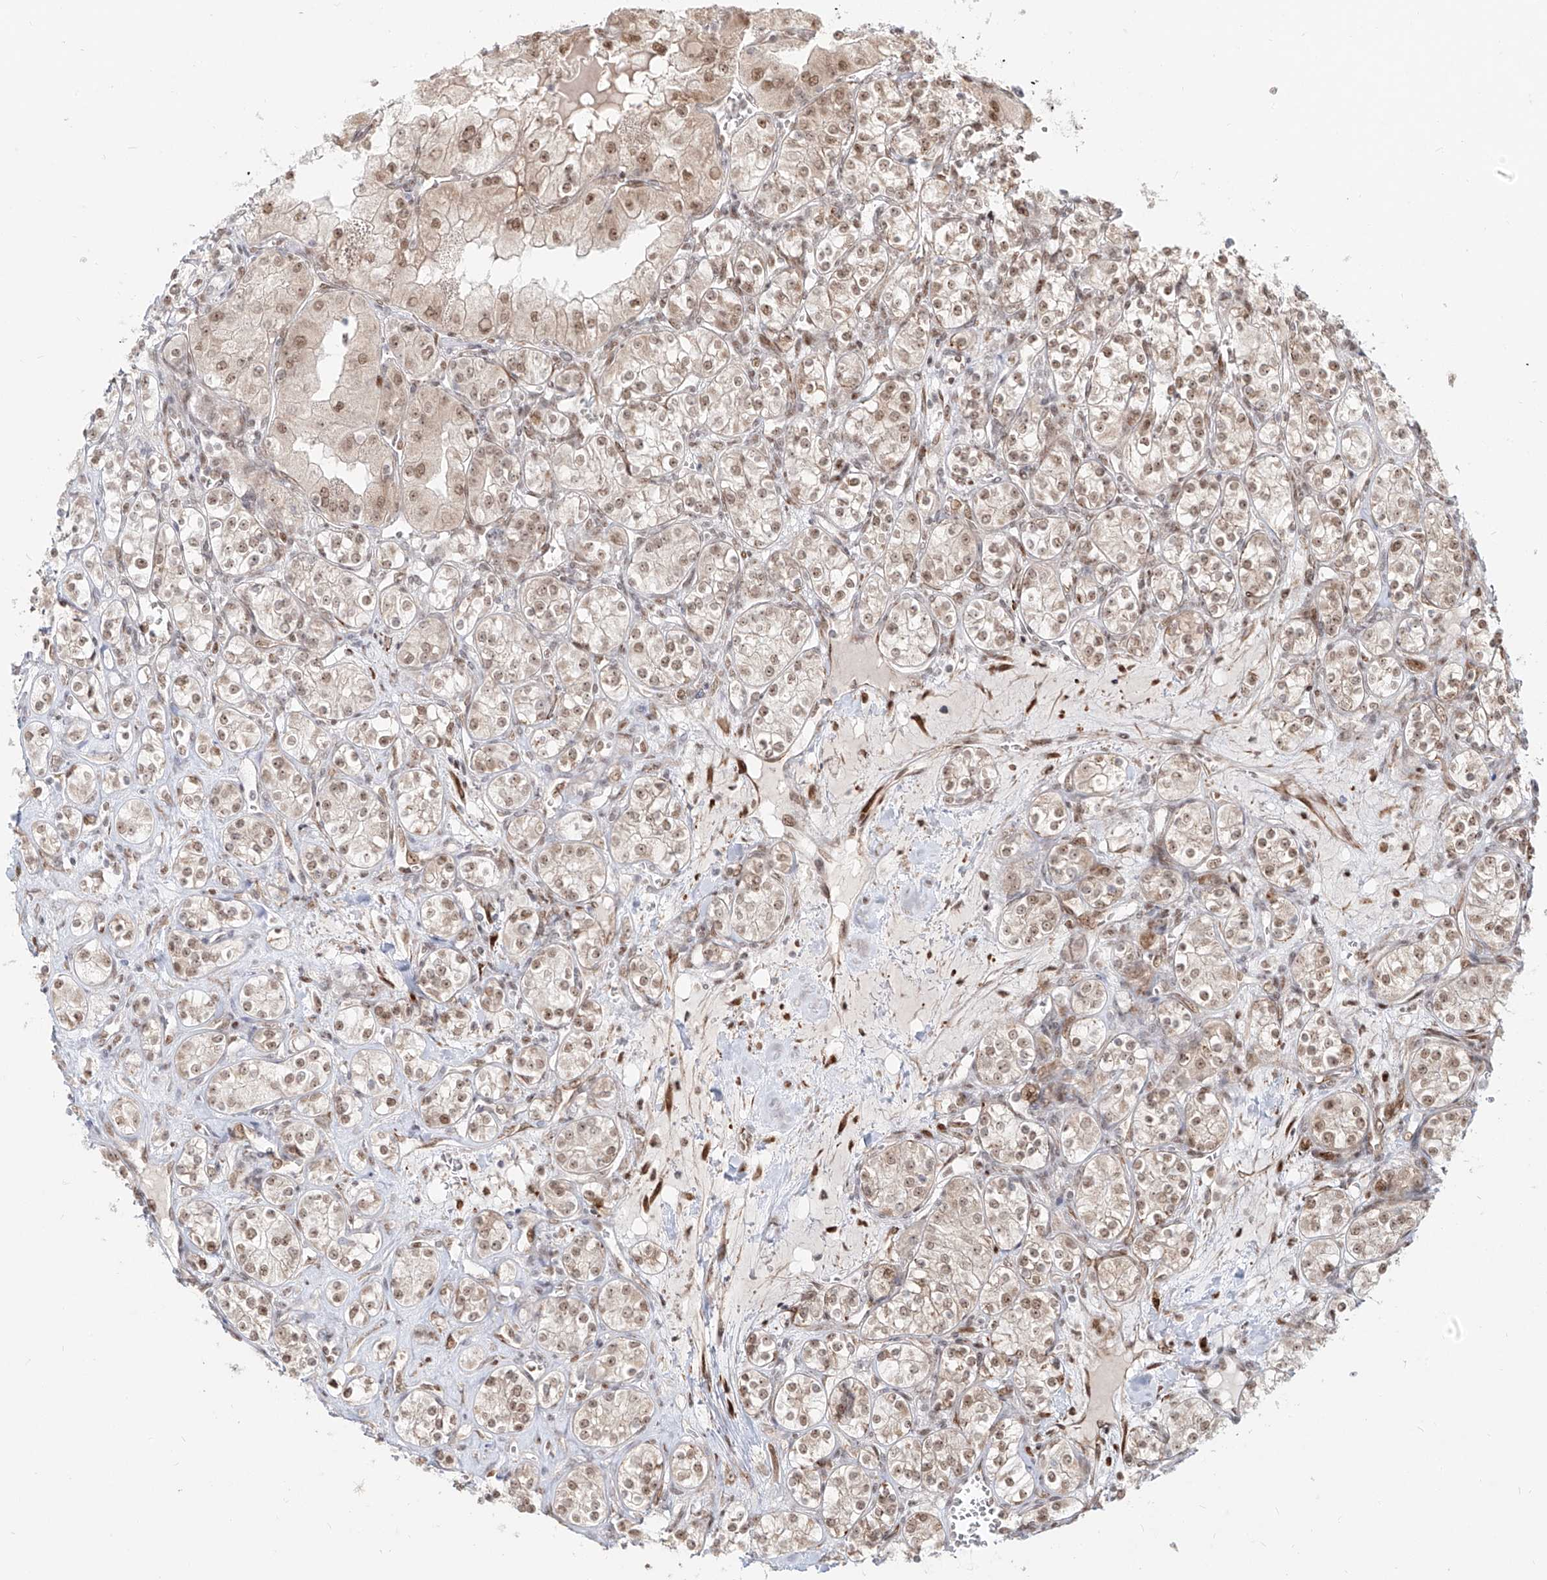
{"staining": {"intensity": "weak", "quantity": ">75%", "location": "nuclear"}, "tissue": "renal cancer", "cell_type": "Tumor cells", "image_type": "cancer", "snomed": [{"axis": "morphology", "description": "Adenocarcinoma, NOS"}, {"axis": "topography", "description": "Kidney"}], "caption": "Renal cancer (adenocarcinoma) stained with a protein marker exhibits weak staining in tumor cells.", "gene": "ZNF710", "patient": {"sex": "male", "age": 77}}